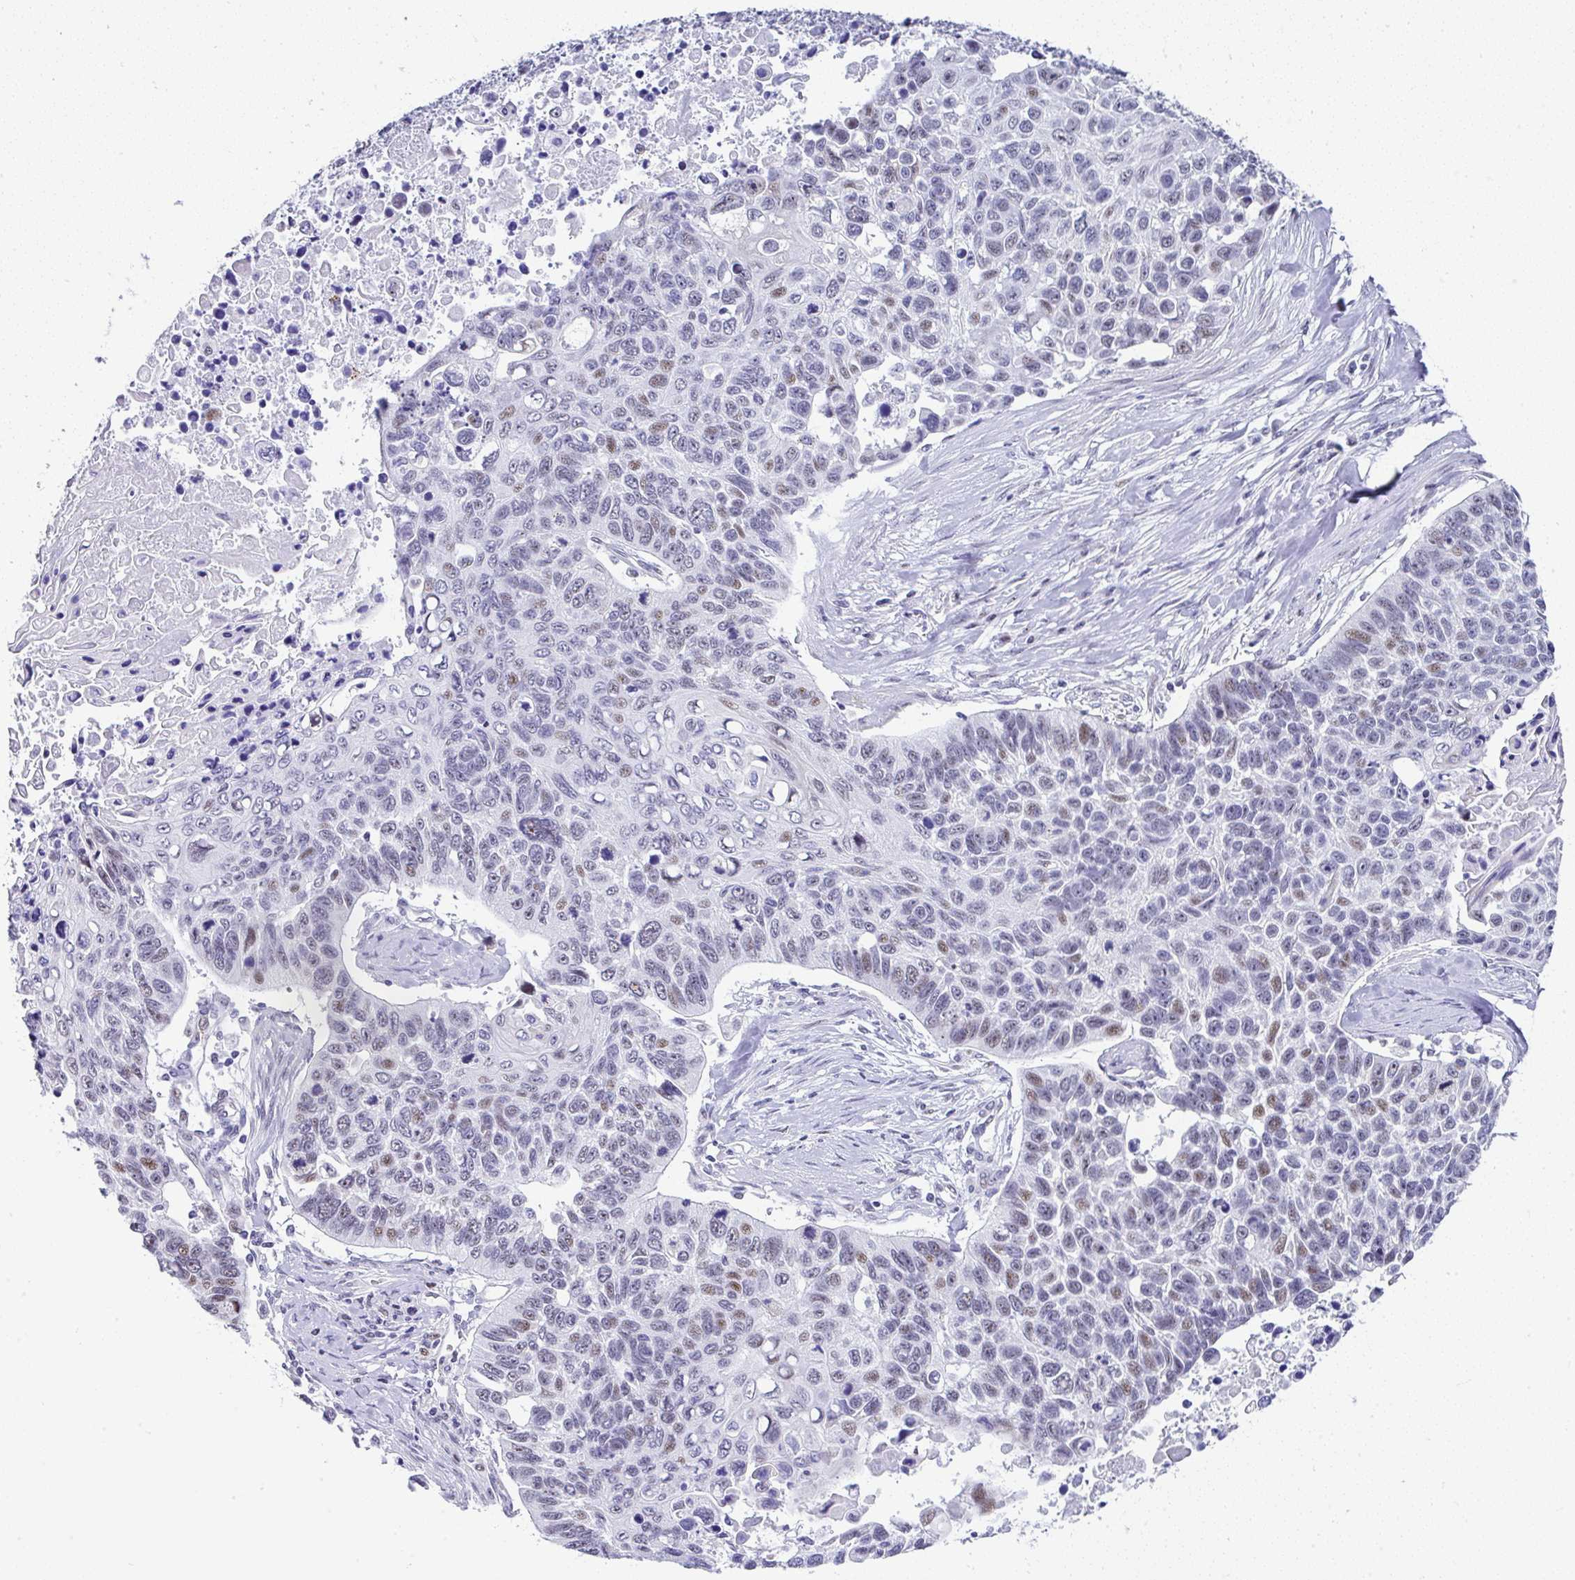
{"staining": {"intensity": "moderate", "quantity": "<25%", "location": "nuclear"}, "tissue": "lung cancer", "cell_type": "Tumor cells", "image_type": "cancer", "snomed": [{"axis": "morphology", "description": "Squamous cell carcinoma, NOS"}, {"axis": "topography", "description": "Lung"}], "caption": "Lung cancer (squamous cell carcinoma) stained with IHC shows moderate nuclear expression in approximately <25% of tumor cells.", "gene": "NR1D2", "patient": {"sex": "male", "age": 62}}